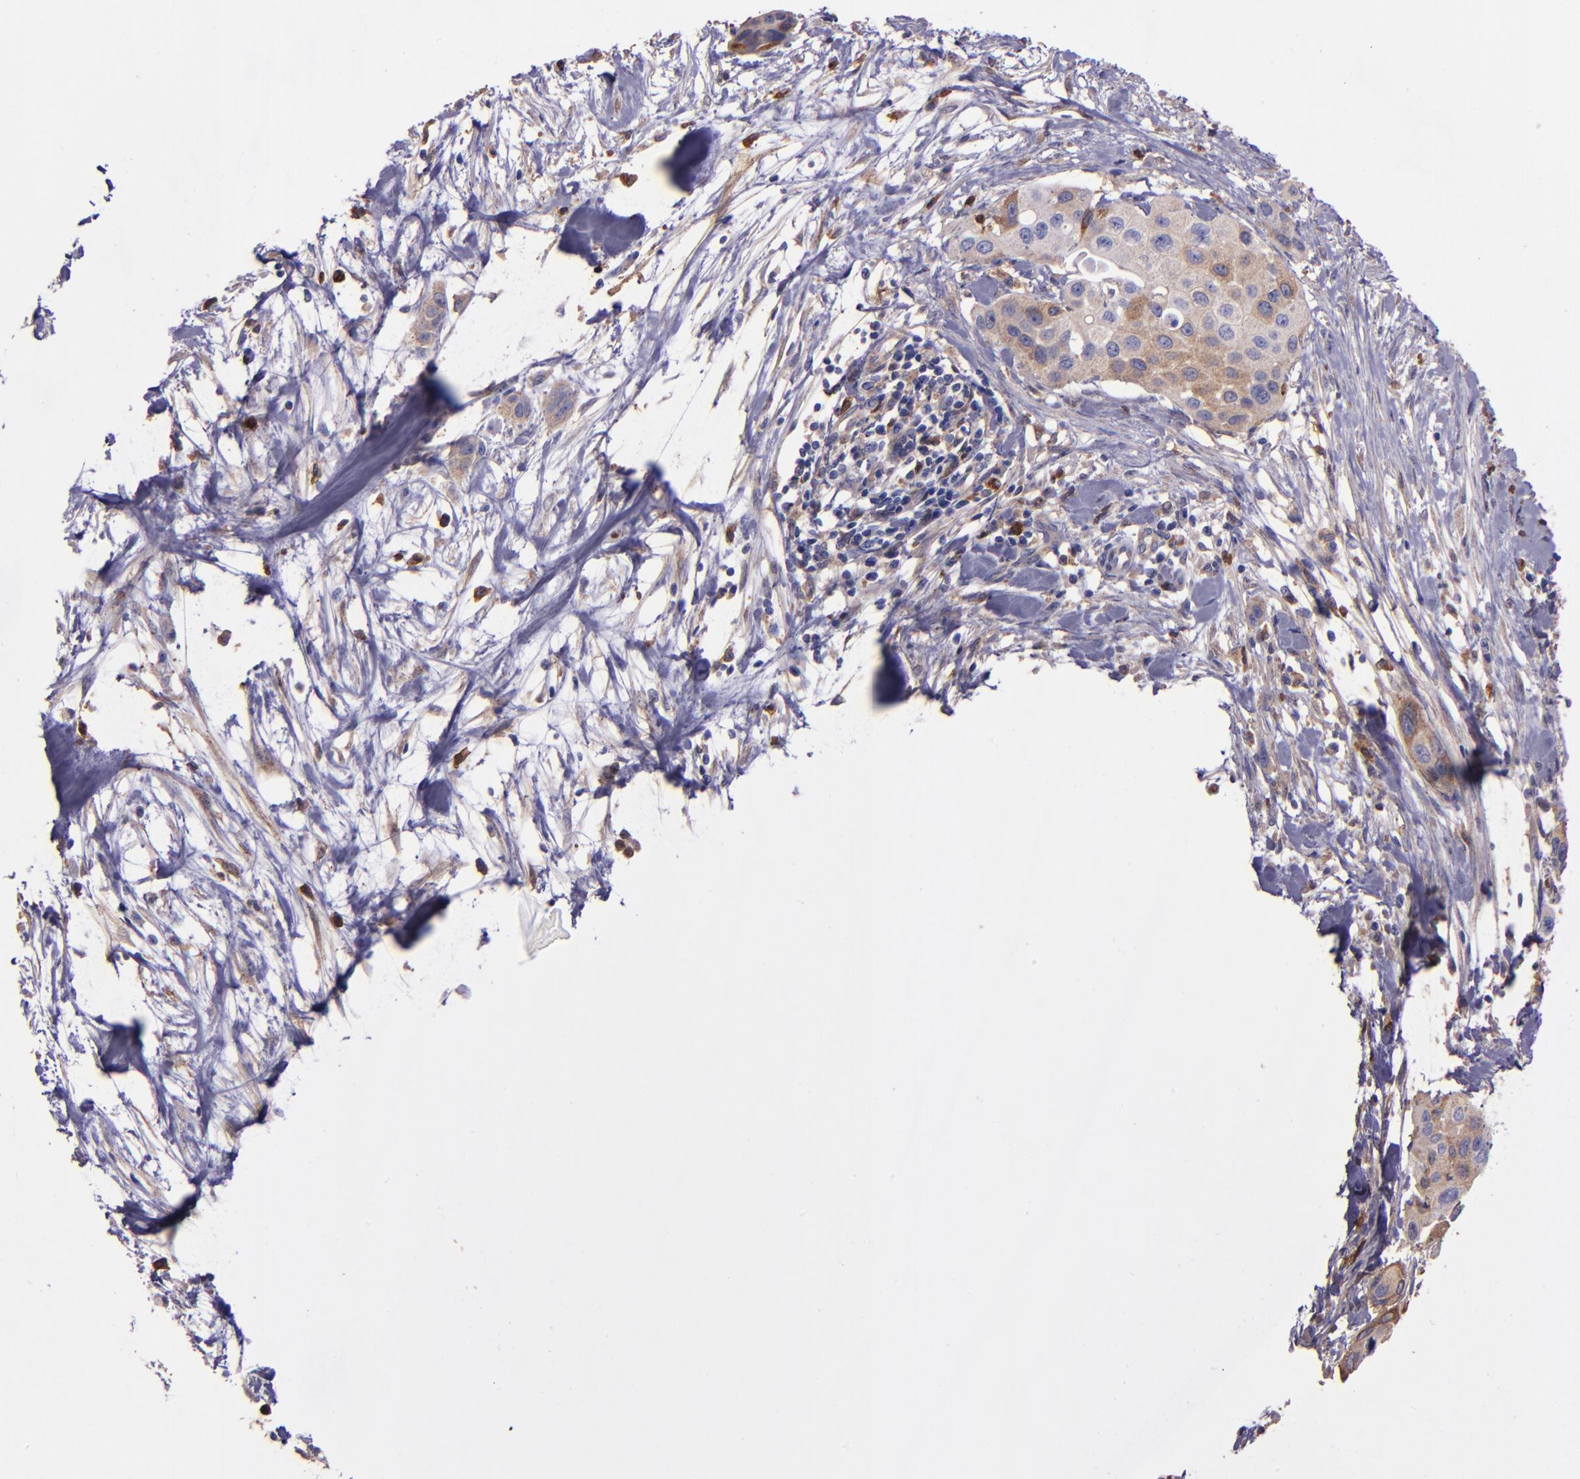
{"staining": {"intensity": "moderate", "quantity": "25%-75%", "location": "cytoplasmic/membranous"}, "tissue": "pancreatic cancer", "cell_type": "Tumor cells", "image_type": "cancer", "snomed": [{"axis": "morphology", "description": "Adenocarcinoma, NOS"}, {"axis": "topography", "description": "Pancreas"}], "caption": "The immunohistochemical stain highlights moderate cytoplasmic/membranous staining in tumor cells of pancreatic adenocarcinoma tissue.", "gene": "WASHC1", "patient": {"sex": "female", "age": 60}}